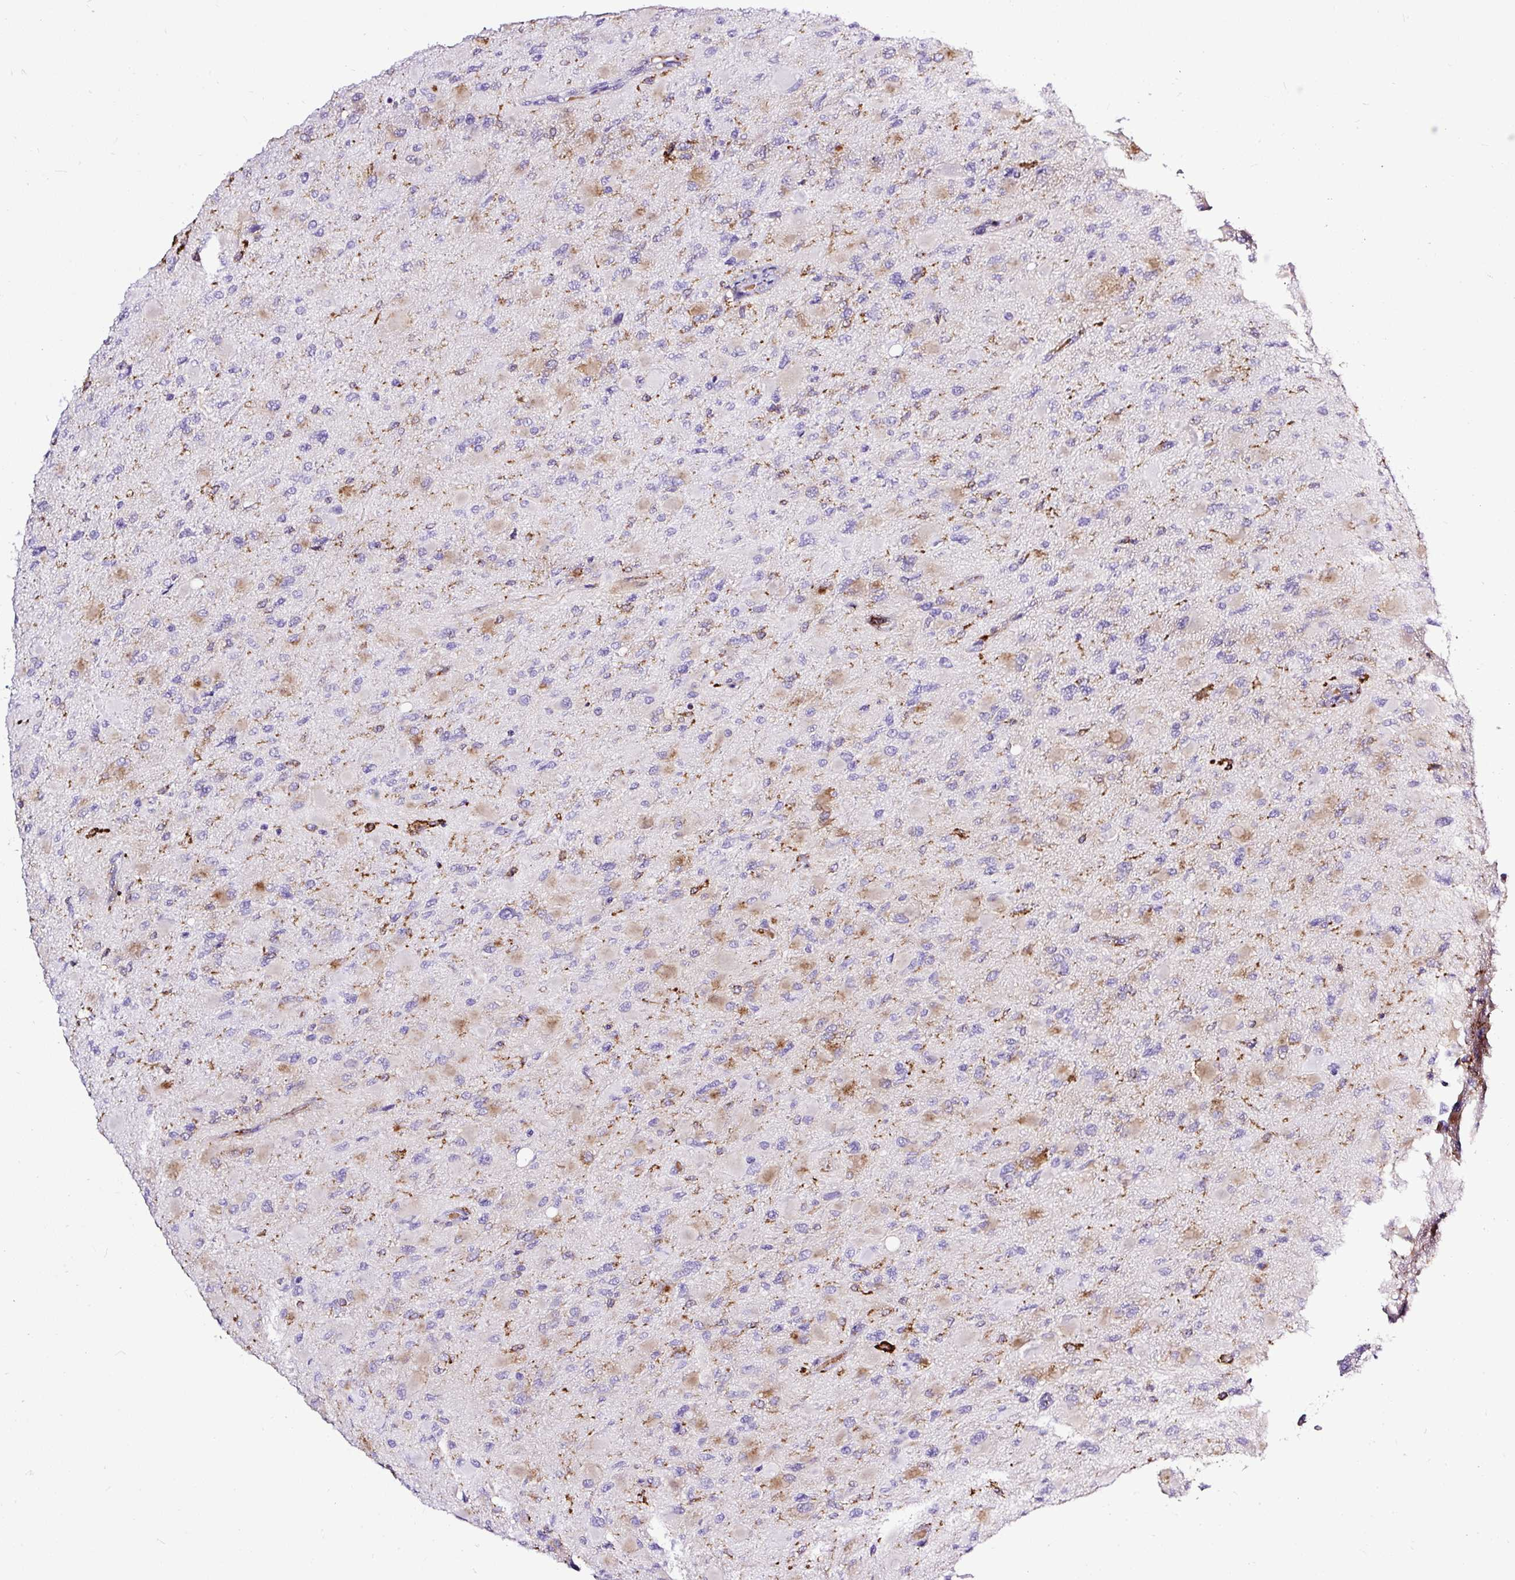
{"staining": {"intensity": "negative", "quantity": "none", "location": "none"}, "tissue": "glioma", "cell_type": "Tumor cells", "image_type": "cancer", "snomed": [{"axis": "morphology", "description": "Glioma, malignant, High grade"}, {"axis": "topography", "description": "Cerebral cortex"}], "caption": "Histopathology image shows no protein expression in tumor cells of malignant high-grade glioma tissue.", "gene": "HLA-DRA", "patient": {"sex": "female", "age": 36}}